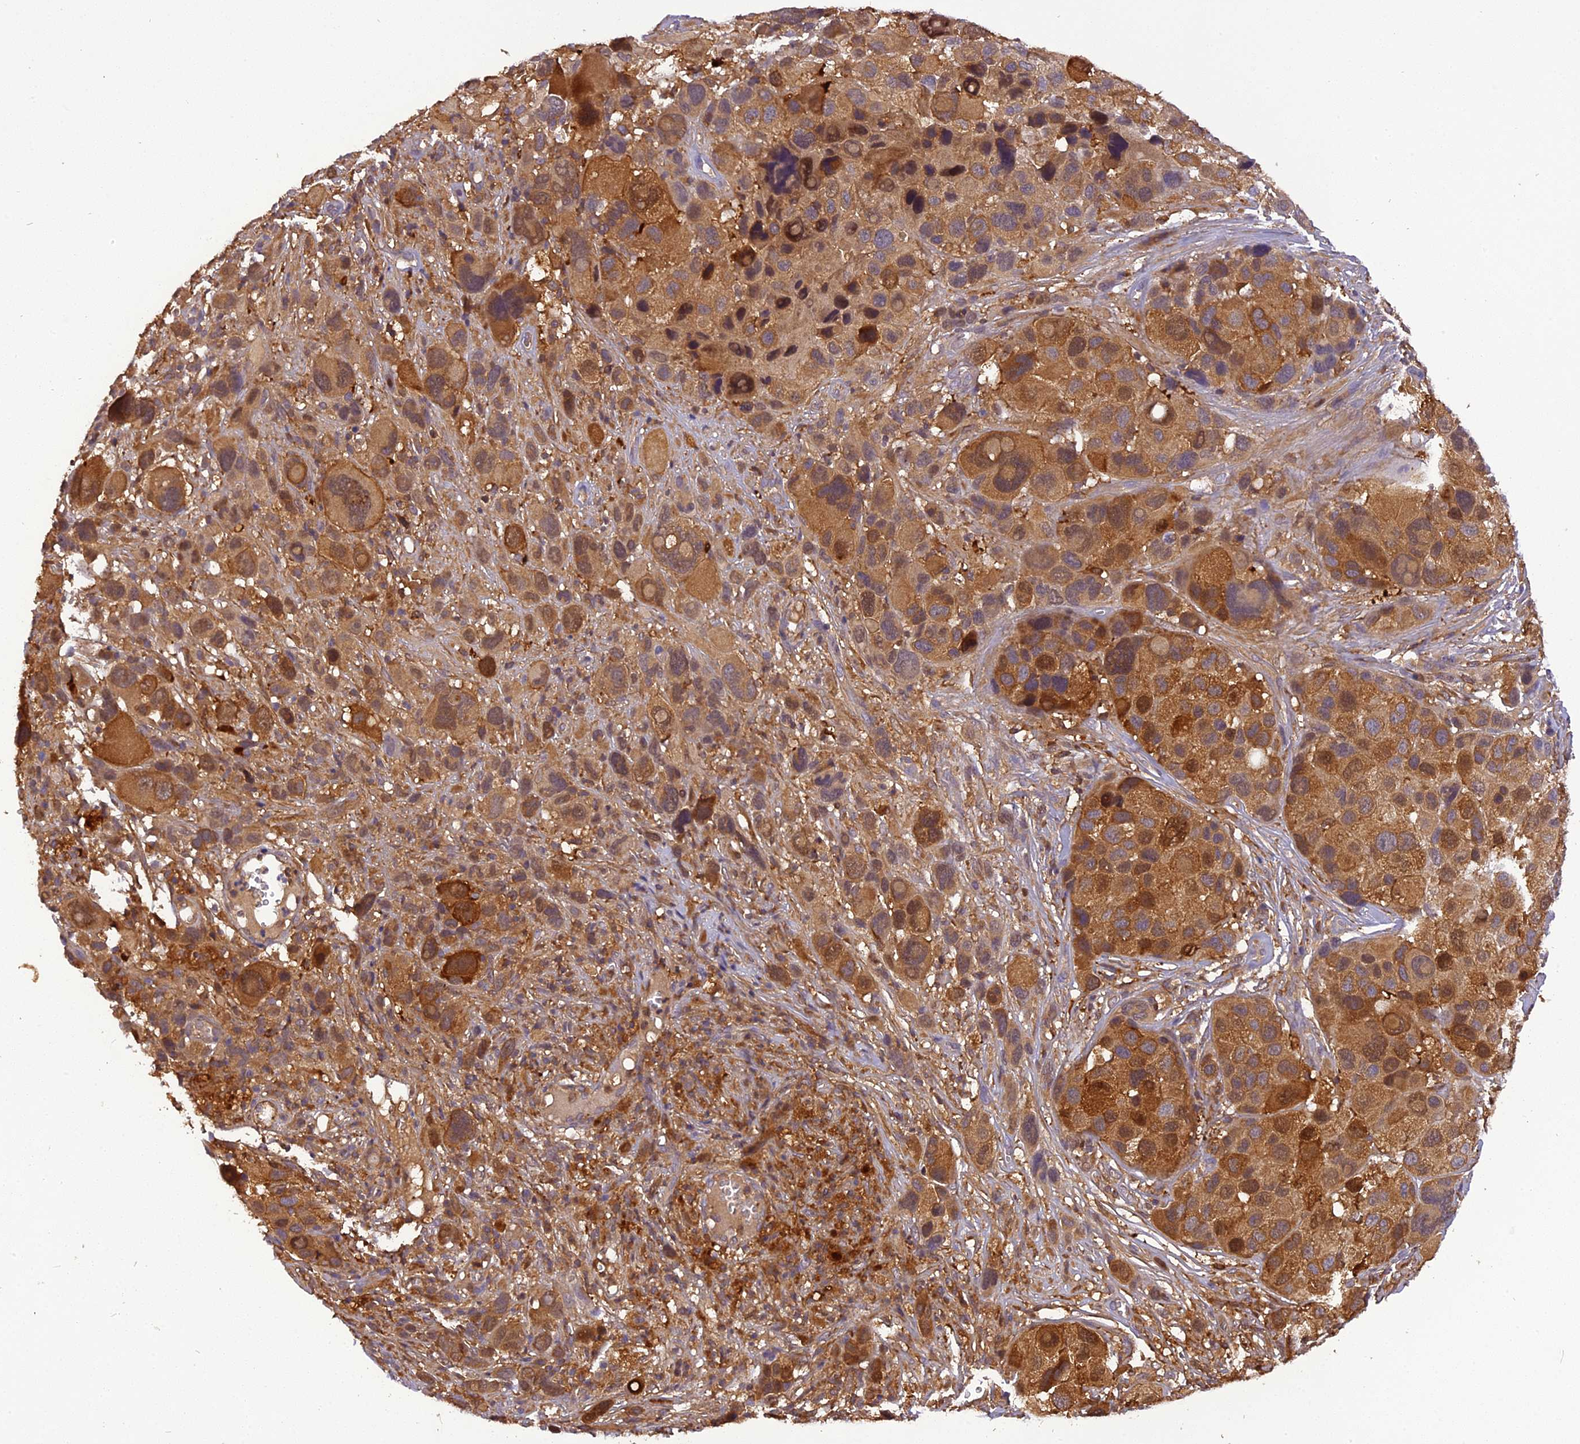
{"staining": {"intensity": "moderate", "quantity": ">75%", "location": "cytoplasmic/membranous"}, "tissue": "melanoma", "cell_type": "Tumor cells", "image_type": "cancer", "snomed": [{"axis": "morphology", "description": "Malignant melanoma, NOS"}, {"axis": "topography", "description": "Skin of trunk"}], "caption": "Human malignant melanoma stained with a protein marker shows moderate staining in tumor cells.", "gene": "STOML1", "patient": {"sex": "male", "age": 71}}